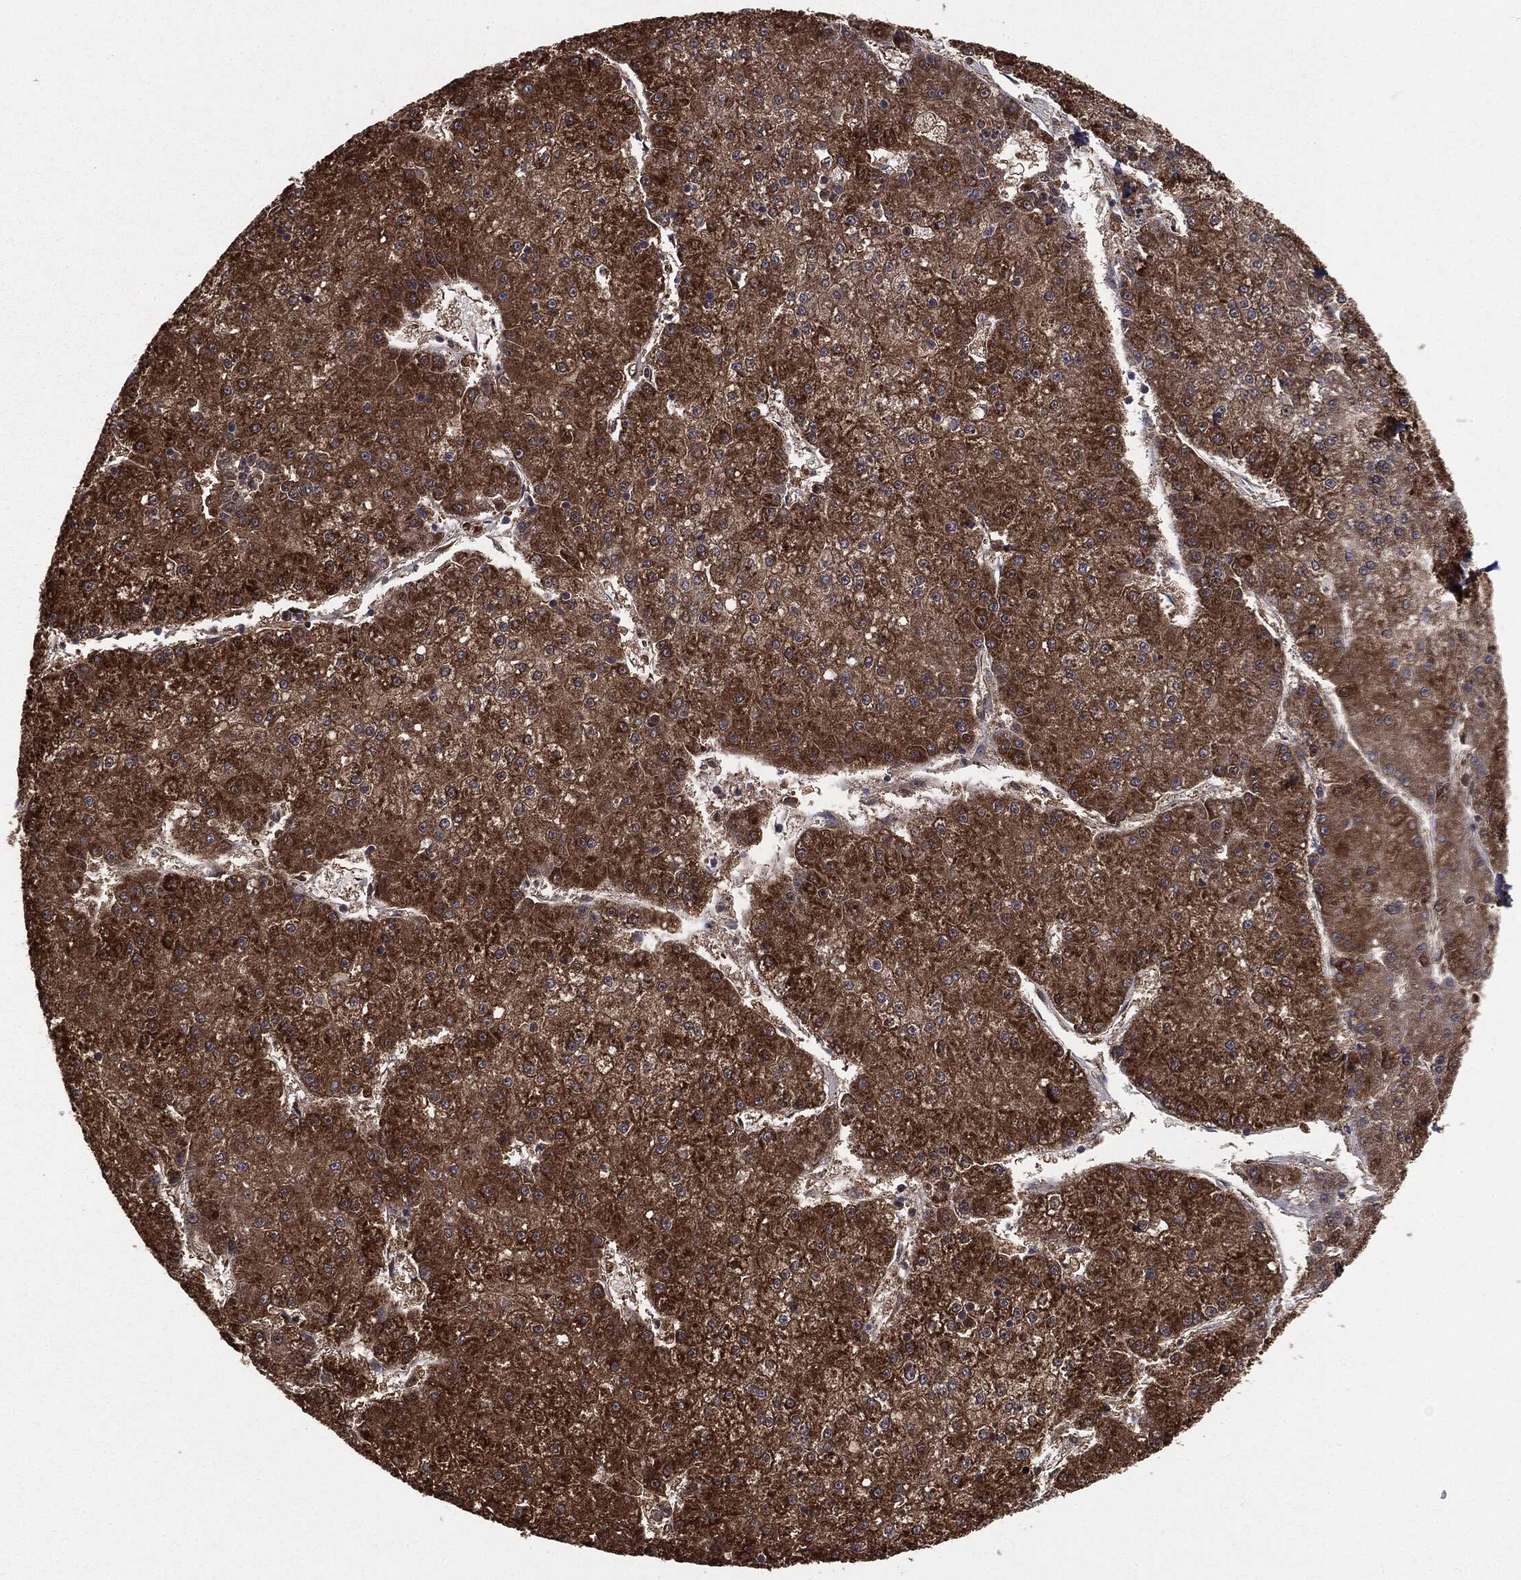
{"staining": {"intensity": "strong", "quantity": ">75%", "location": "cytoplasmic/membranous"}, "tissue": "liver cancer", "cell_type": "Tumor cells", "image_type": "cancer", "snomed": [{"axis": "morphology", "description": "Carcinoma, Hepatocellular, NOS"}, {"axis": "topography", "description": "Liver"}], "caption": "Liver cancer stained with DAB (3,3'-diaminobenzidine) IHC reveals high levels of strong cytoplasmic/membranous staining in about >75% of tumor cells.", "gene": "NME1", "patient": {"sex": "male", "age": 73}}